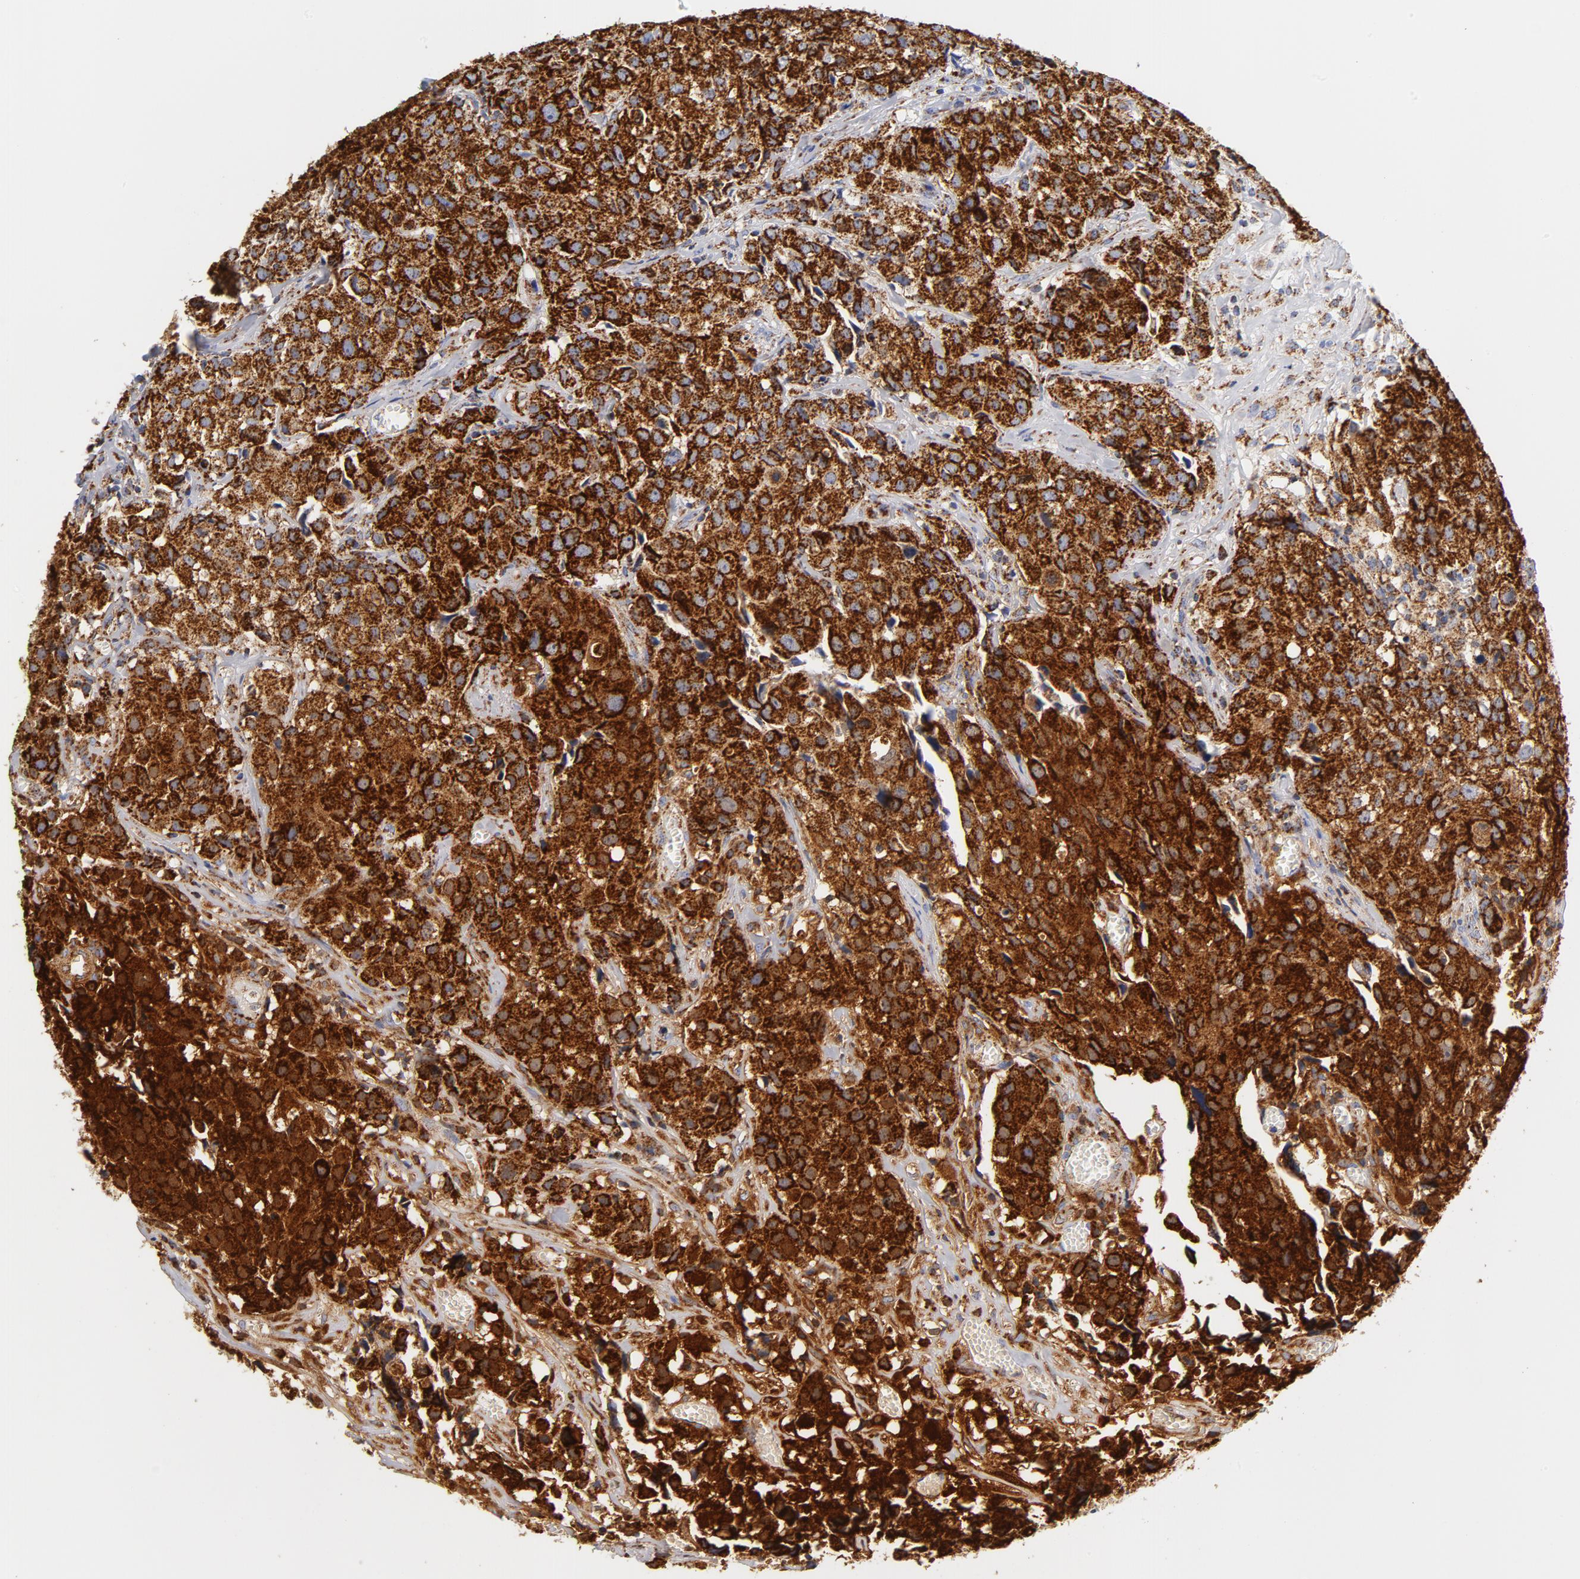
{"staining": {"intensity": "strong", "quantity": ">75%", "location": "cytoplasmic/membranous"}, "tissue": "urothelial cancer", "cell_type": "Tumor cells", "image_type": "cancer", "snomed": [{"axis": "morphology", "description": "Urothelial carcinoma, High grade"}, {"axis": "topography", "description": "Urinary bladder"}], "caption": "A histopathology image of high-grade urothelial carcinoma stained for a protein exhibits strong cytoplasmic/membranous brown staining in tumor cells.", "gene": "ECHS1", "patient": {"sex": "female", "age": 75}}